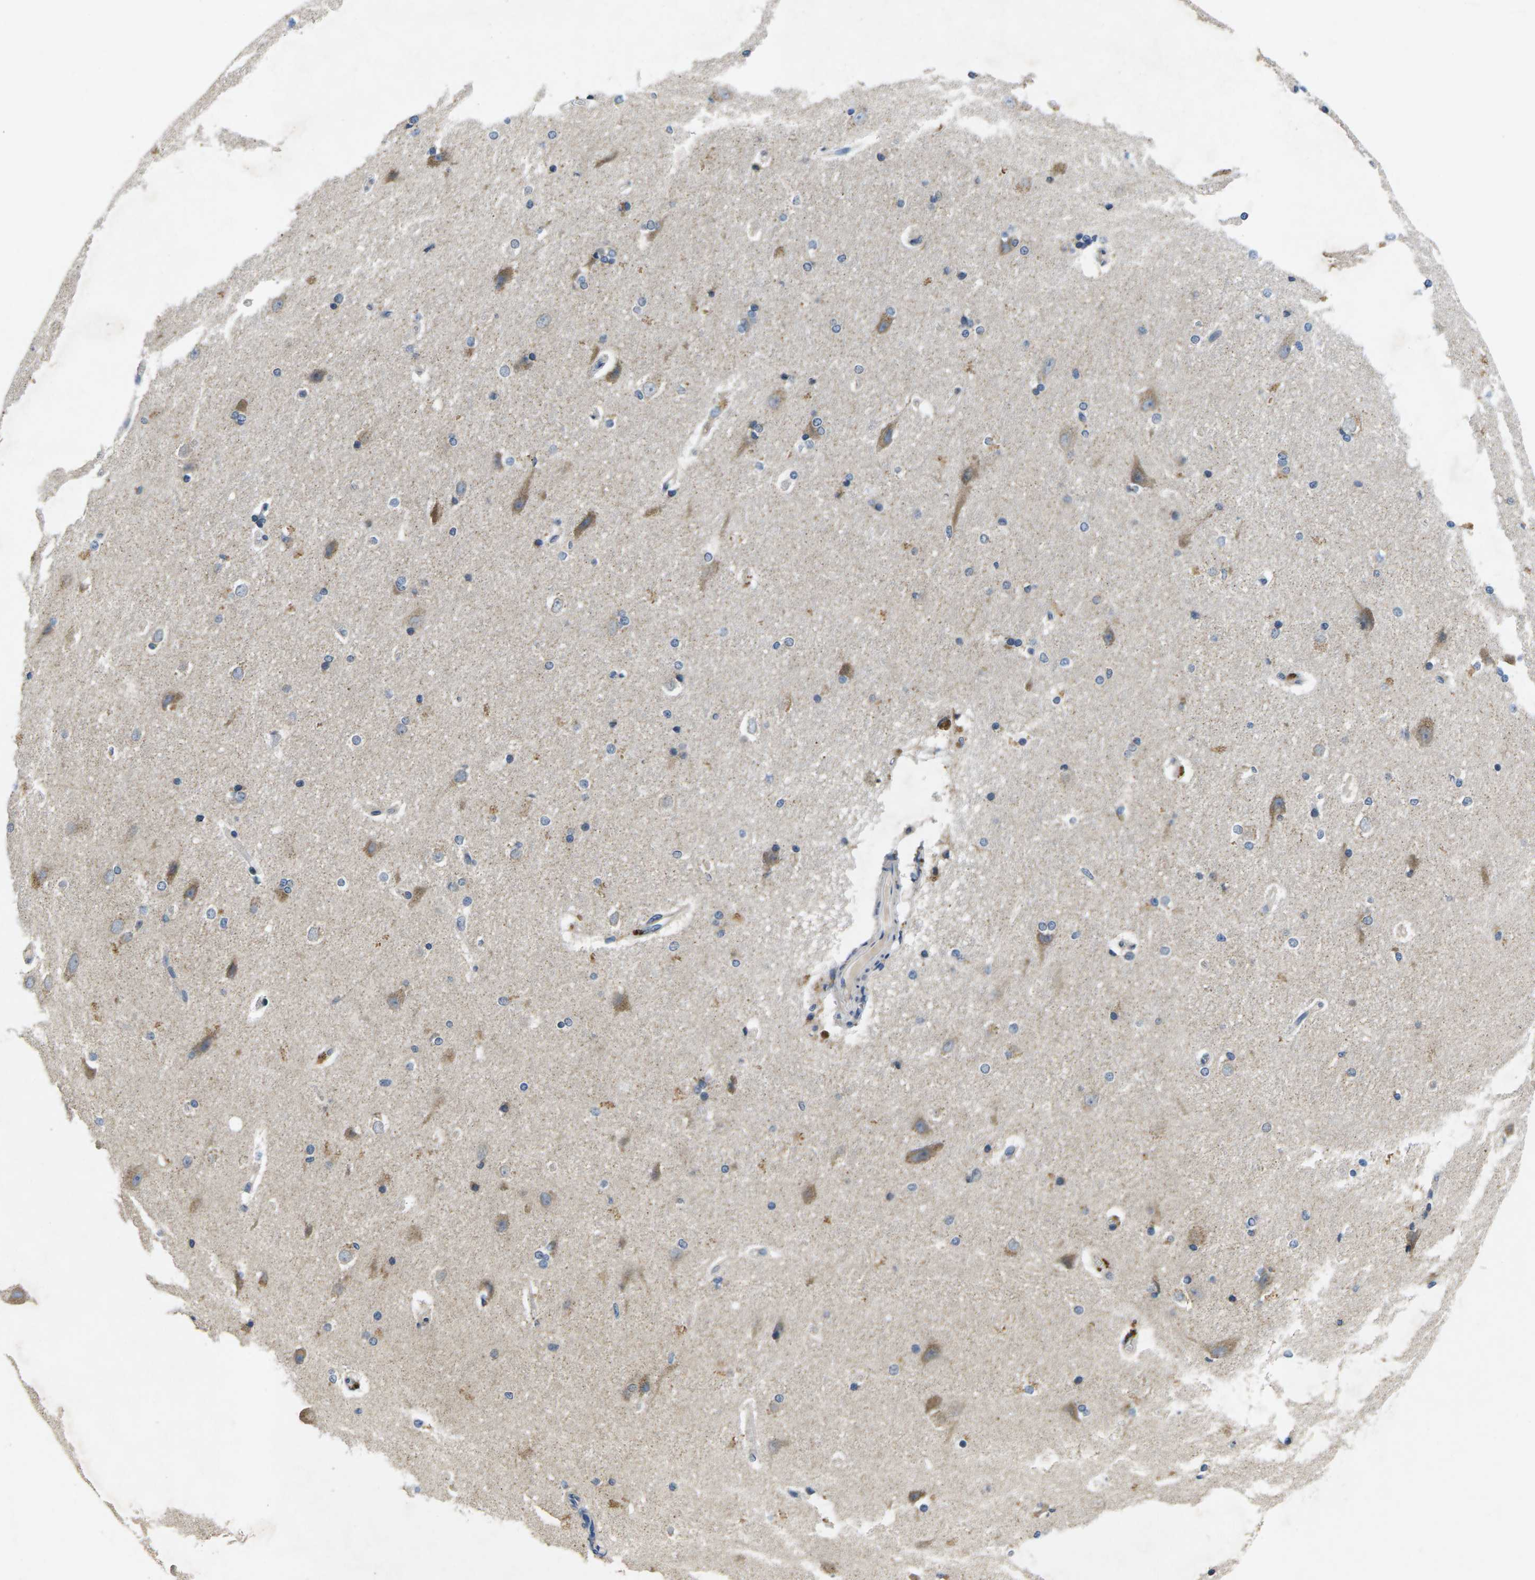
{"staining": {"intensity": "weak", "quantity": "<25%", "location": "cytoplasmic/membranous"}, "tissue": "hippocampus", "cell_type": "Glial cells", "image_type": "normal", "snomed": [{"axis": "morphology", "description": "Normal tissue, NOS"}, {"axis": "topography", "description": "Hippocampus"}], "caption": "Glial cells show no significant protein staining in normal hippocampus. Nuclei are stained in blue.", "gene": "ERGIC3", "patient": {"sex": "female", "age": 19}}